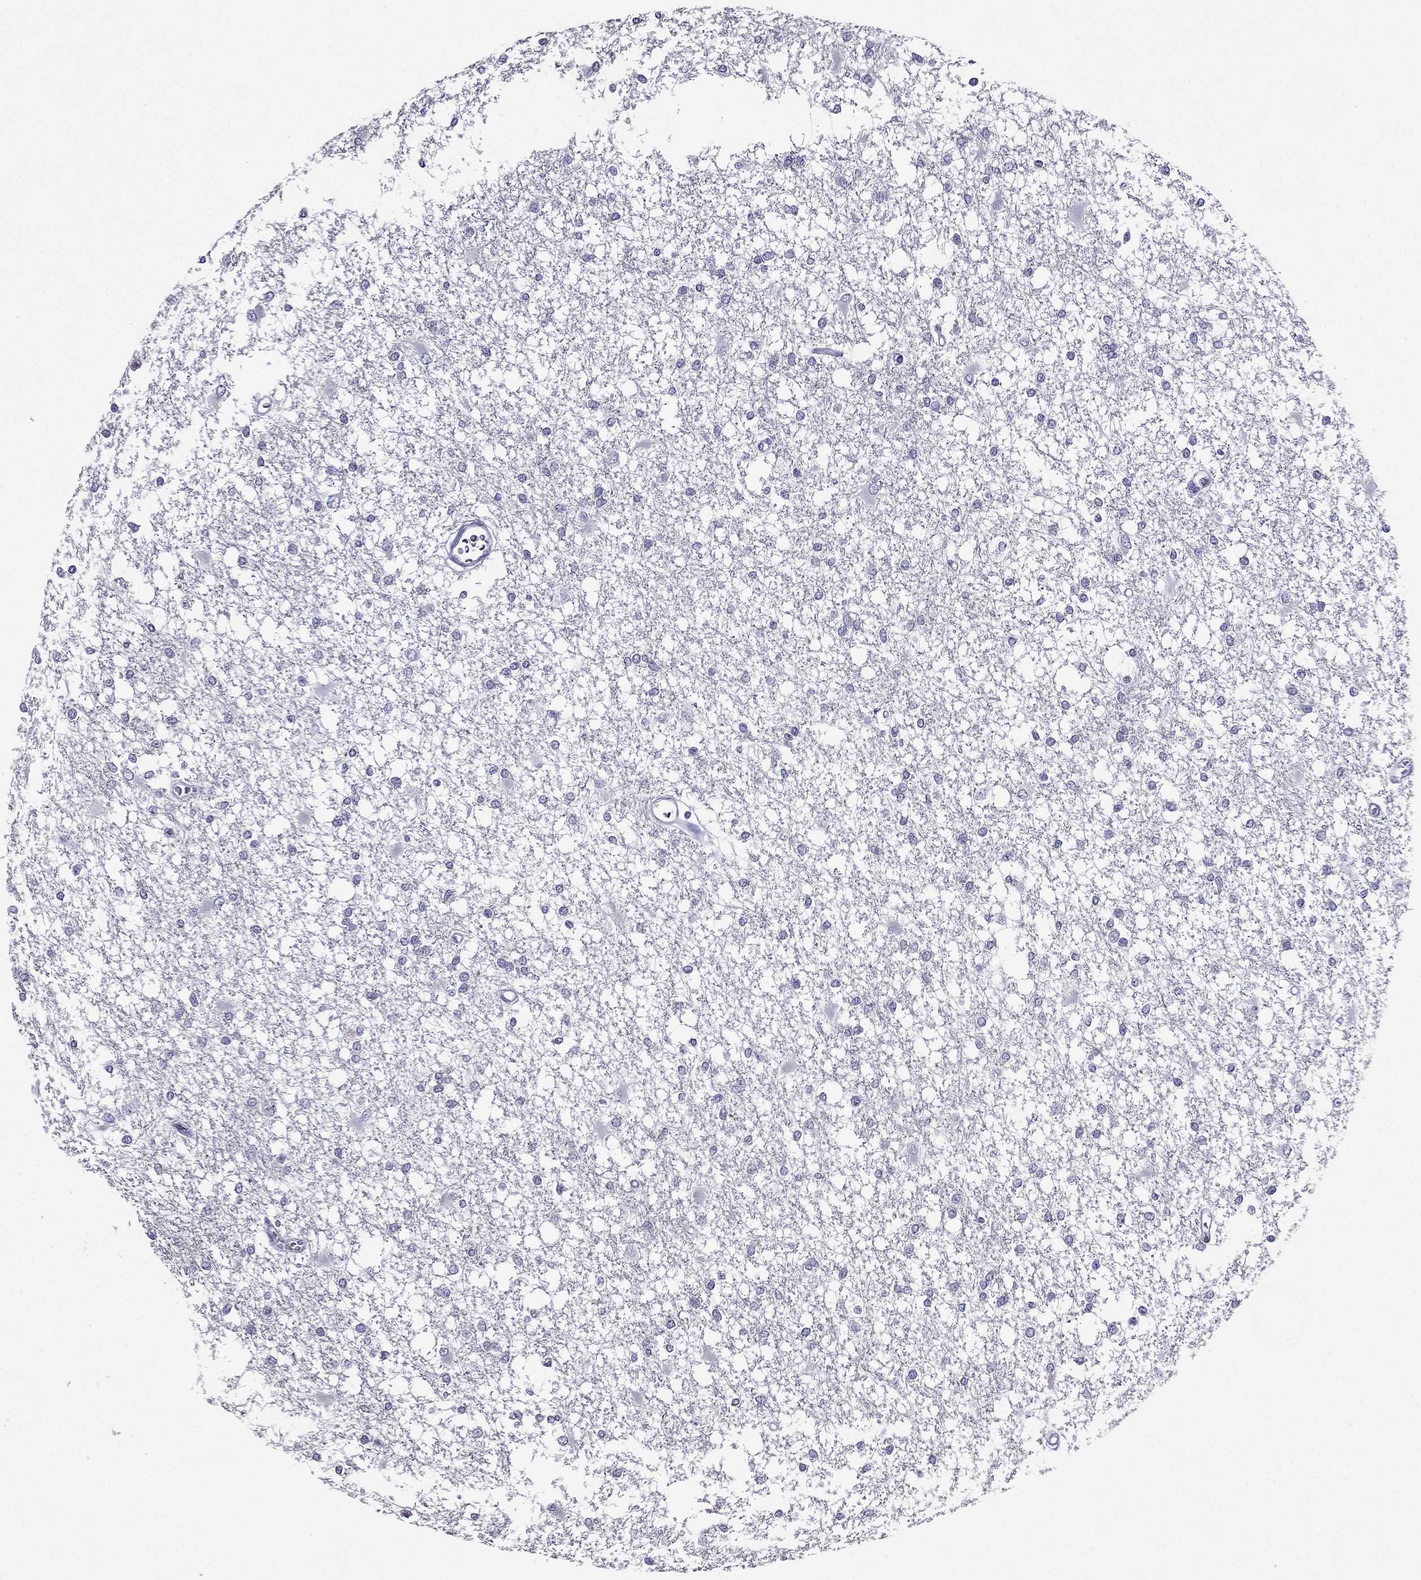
{"staining": {"intensity": "negative", "quantity": "none", "location": "none"}, "tissue": "glioma", "cell_type": "Tumor cells", "image_type": "cancer", "snomed": [{"axis": "morphology", "description": "Glioma, malignant, High grade"}, {"axis": "topography", "description": "Cerebral cortex"}], "caption": "This micrograph is of malignant high-grade glioma stained with immunohistochemistry to label a protein in brown with the nuclei are counter-stained blue. There is no expression in tumor cells. (Brightfield microscopy of DAB (3,3'-diaminobenzidine) immunohistochemistry (IHC) at high magnification).", "gene": "ZNF541", "patient": {"sex": "male", "age": 79}}